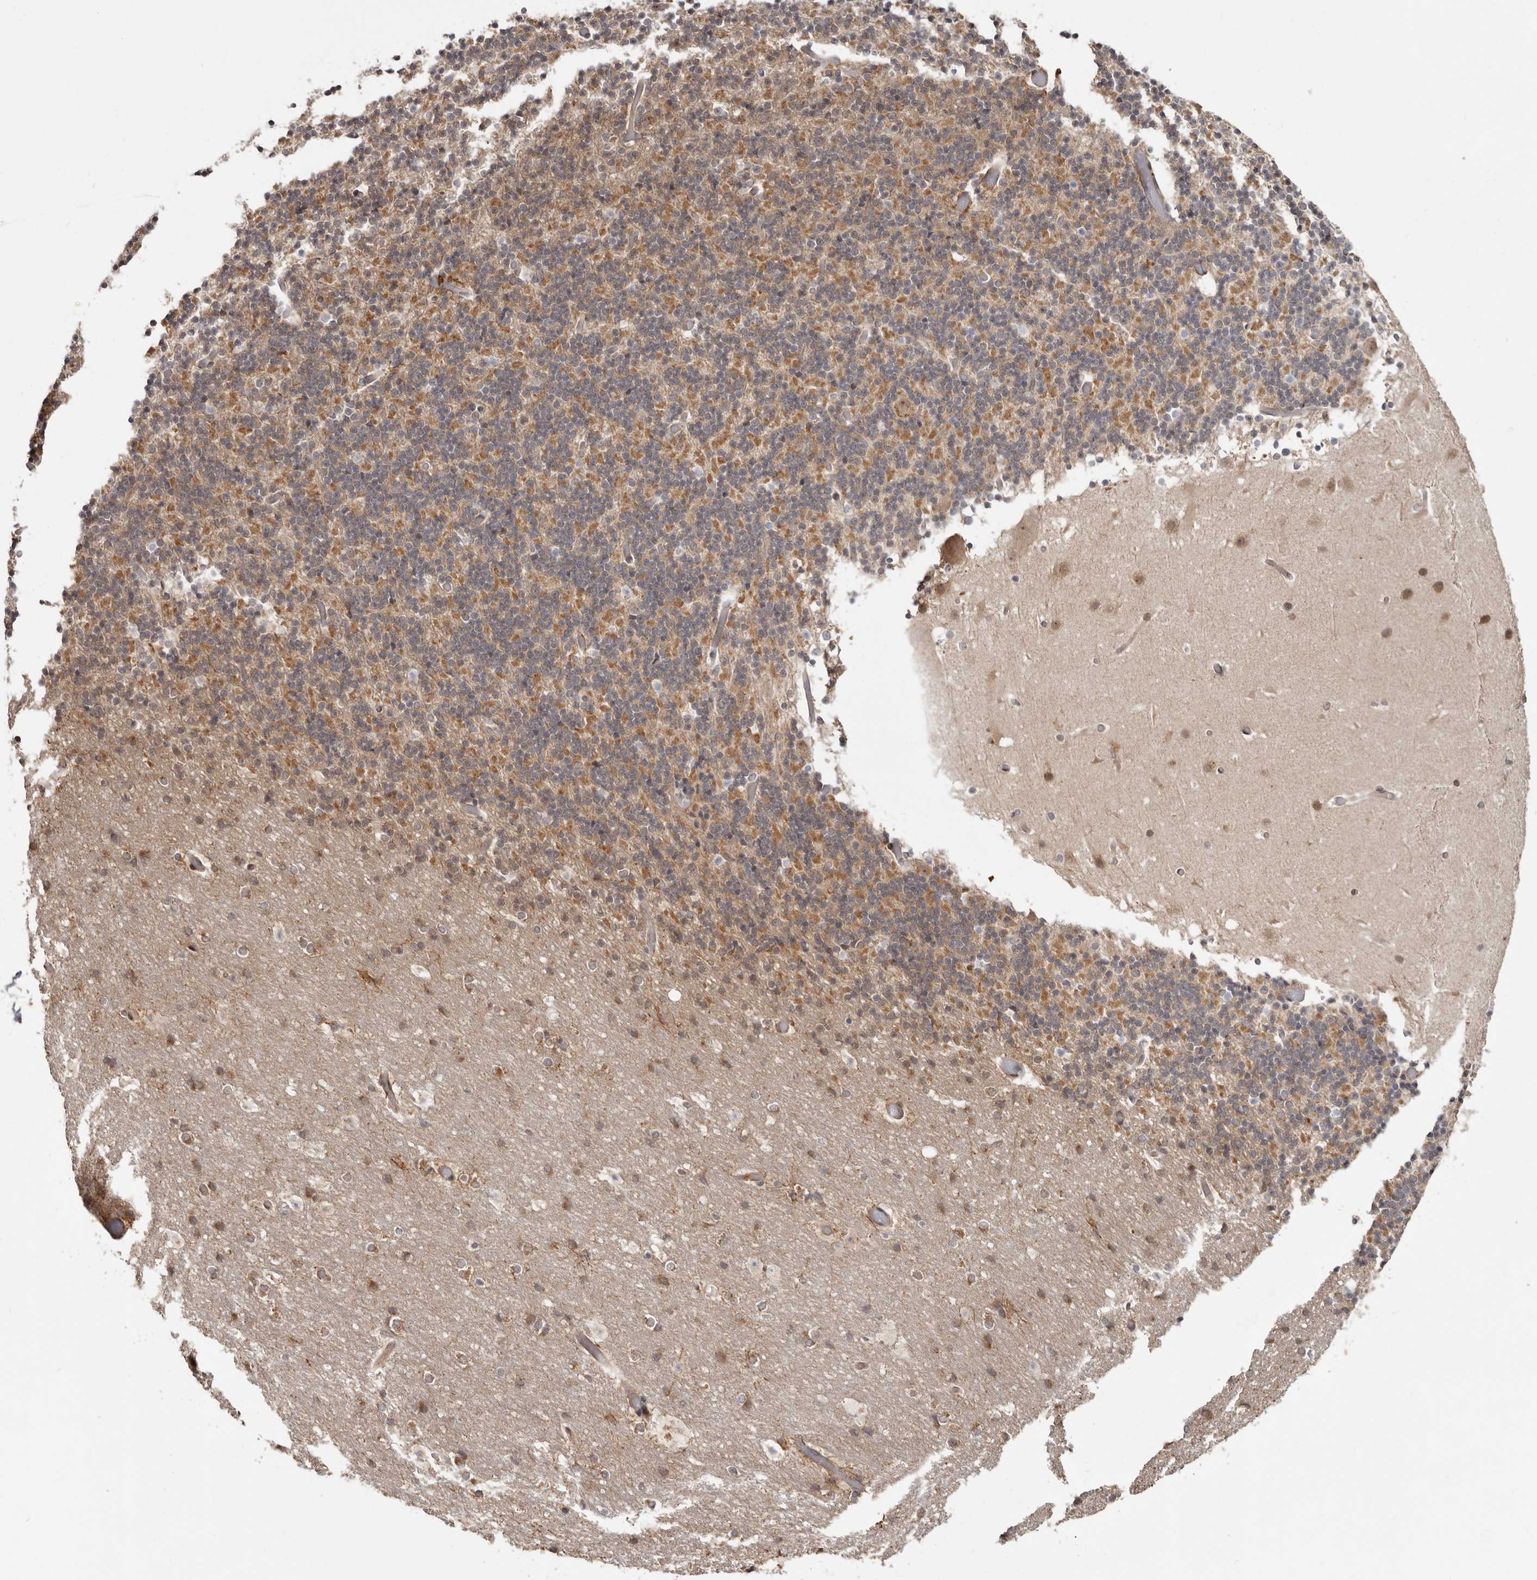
{"staining": {"intensity": "moderate", "quantity": ">75%", "location": "cytoplasmic/membranous"}, "tissue": "cerebellum", "cell_type": "Cells in granular layer", "image_type": "normal", "snomed": [{"axis": "morphology", "description": "Normal tissue, NOS"}, {"axis": "topography", "description": "Cerebellum"}], "caption": "Approximately >75% of cells in granular layer in normal human cerebellum show moderate cytoplasmic/membranous protein staining as visualized by brown immunohistochemical staining.", "gene": "BAD", "patient": {"sex": "male", "age": 57}}